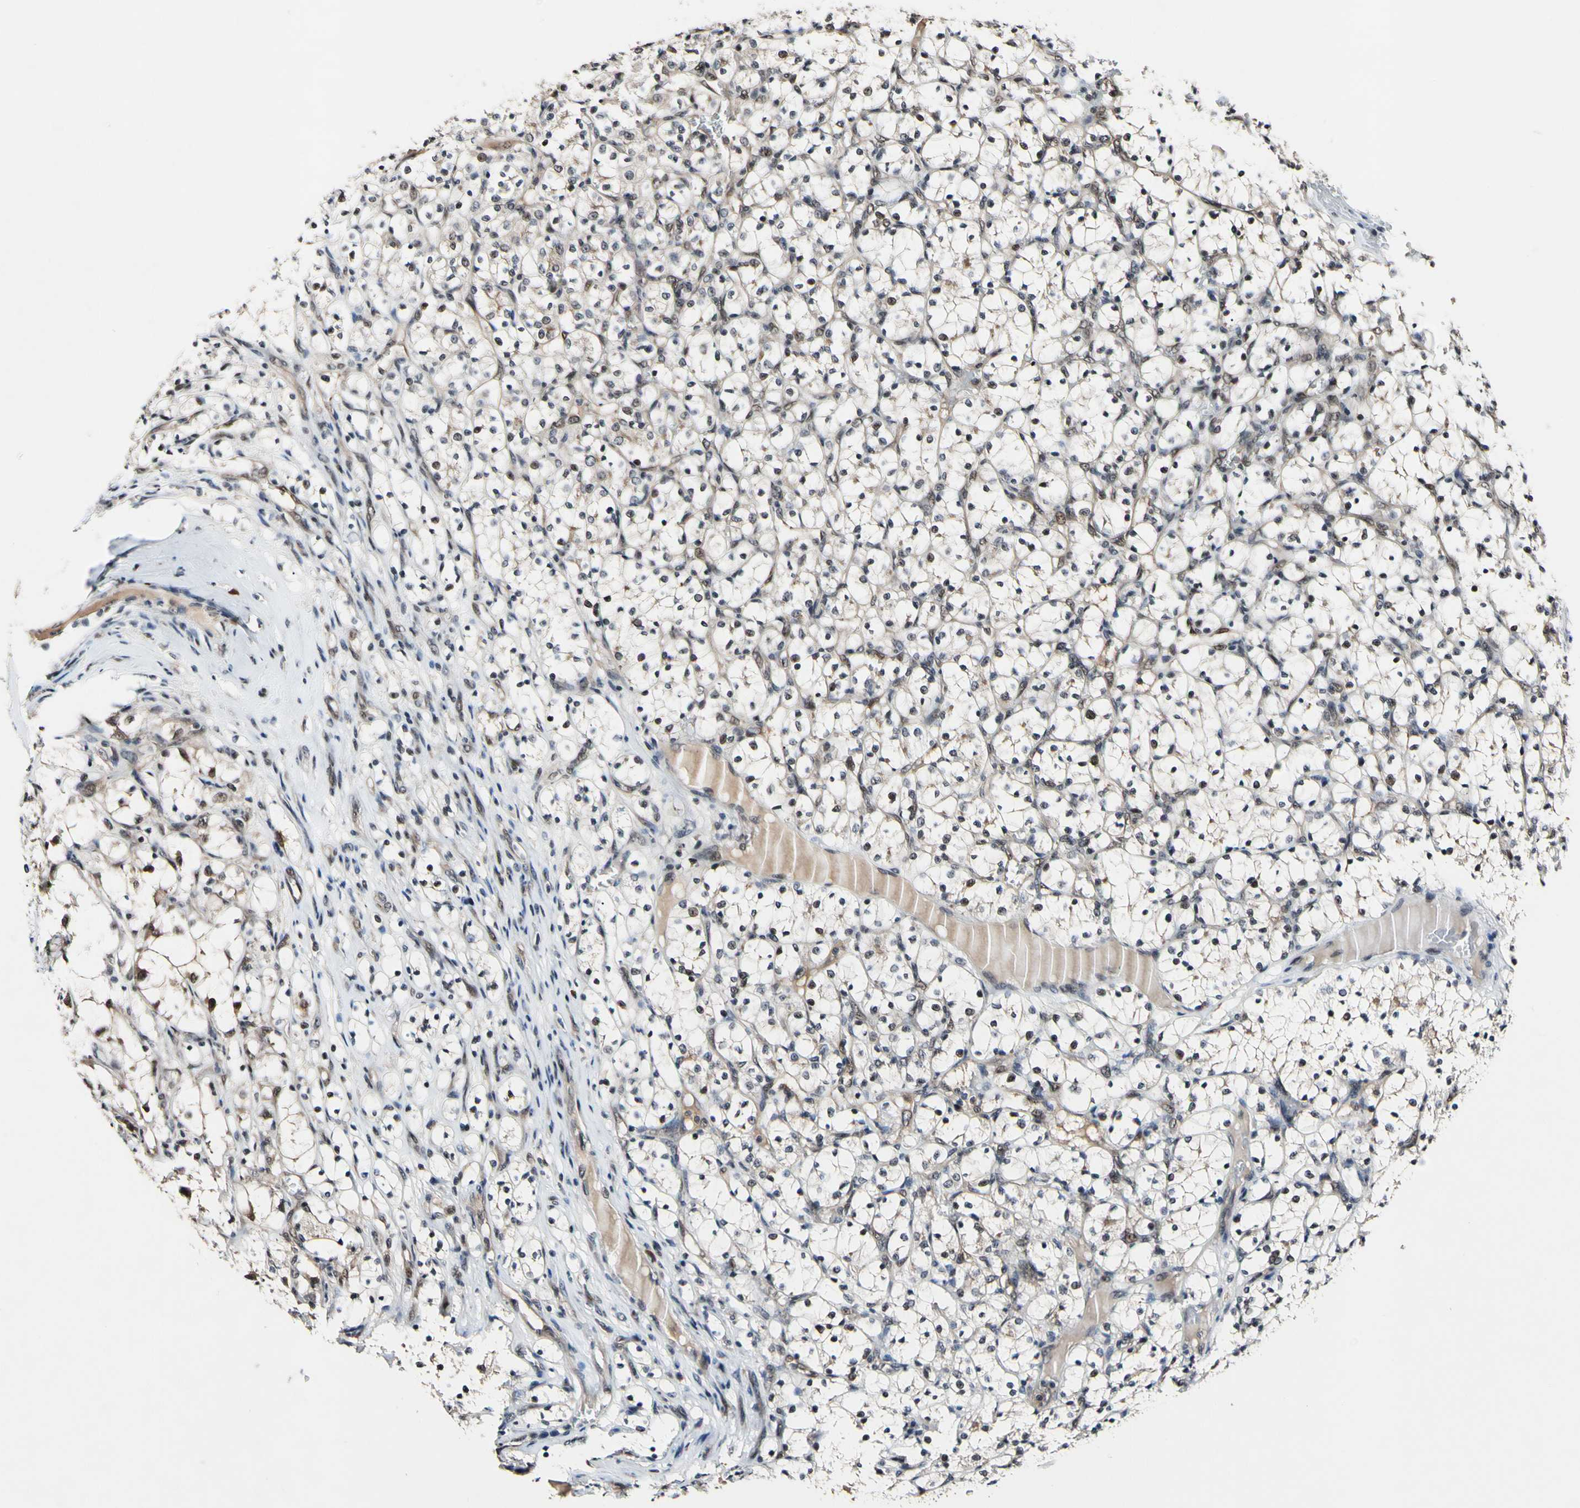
{"staining": {"intensity": "negative", "quantity": "none", "location": "none"}, "tissue": "renal cancer", "cell_type": "Tumor cells", "image_type": "cancer", "snomed": [{"axis": "morphology", "description": "Adenocarcinoma, NOS"}, {"axis": "topography", "description": "Kidney"}], "caption": "Immunohistochemical staining of renal cancer (adenocarcinoma) exhibits no significant positivity in tumor cells.", "gene": "PSMD10", "patient": {"sex": "female", "age": 69}}